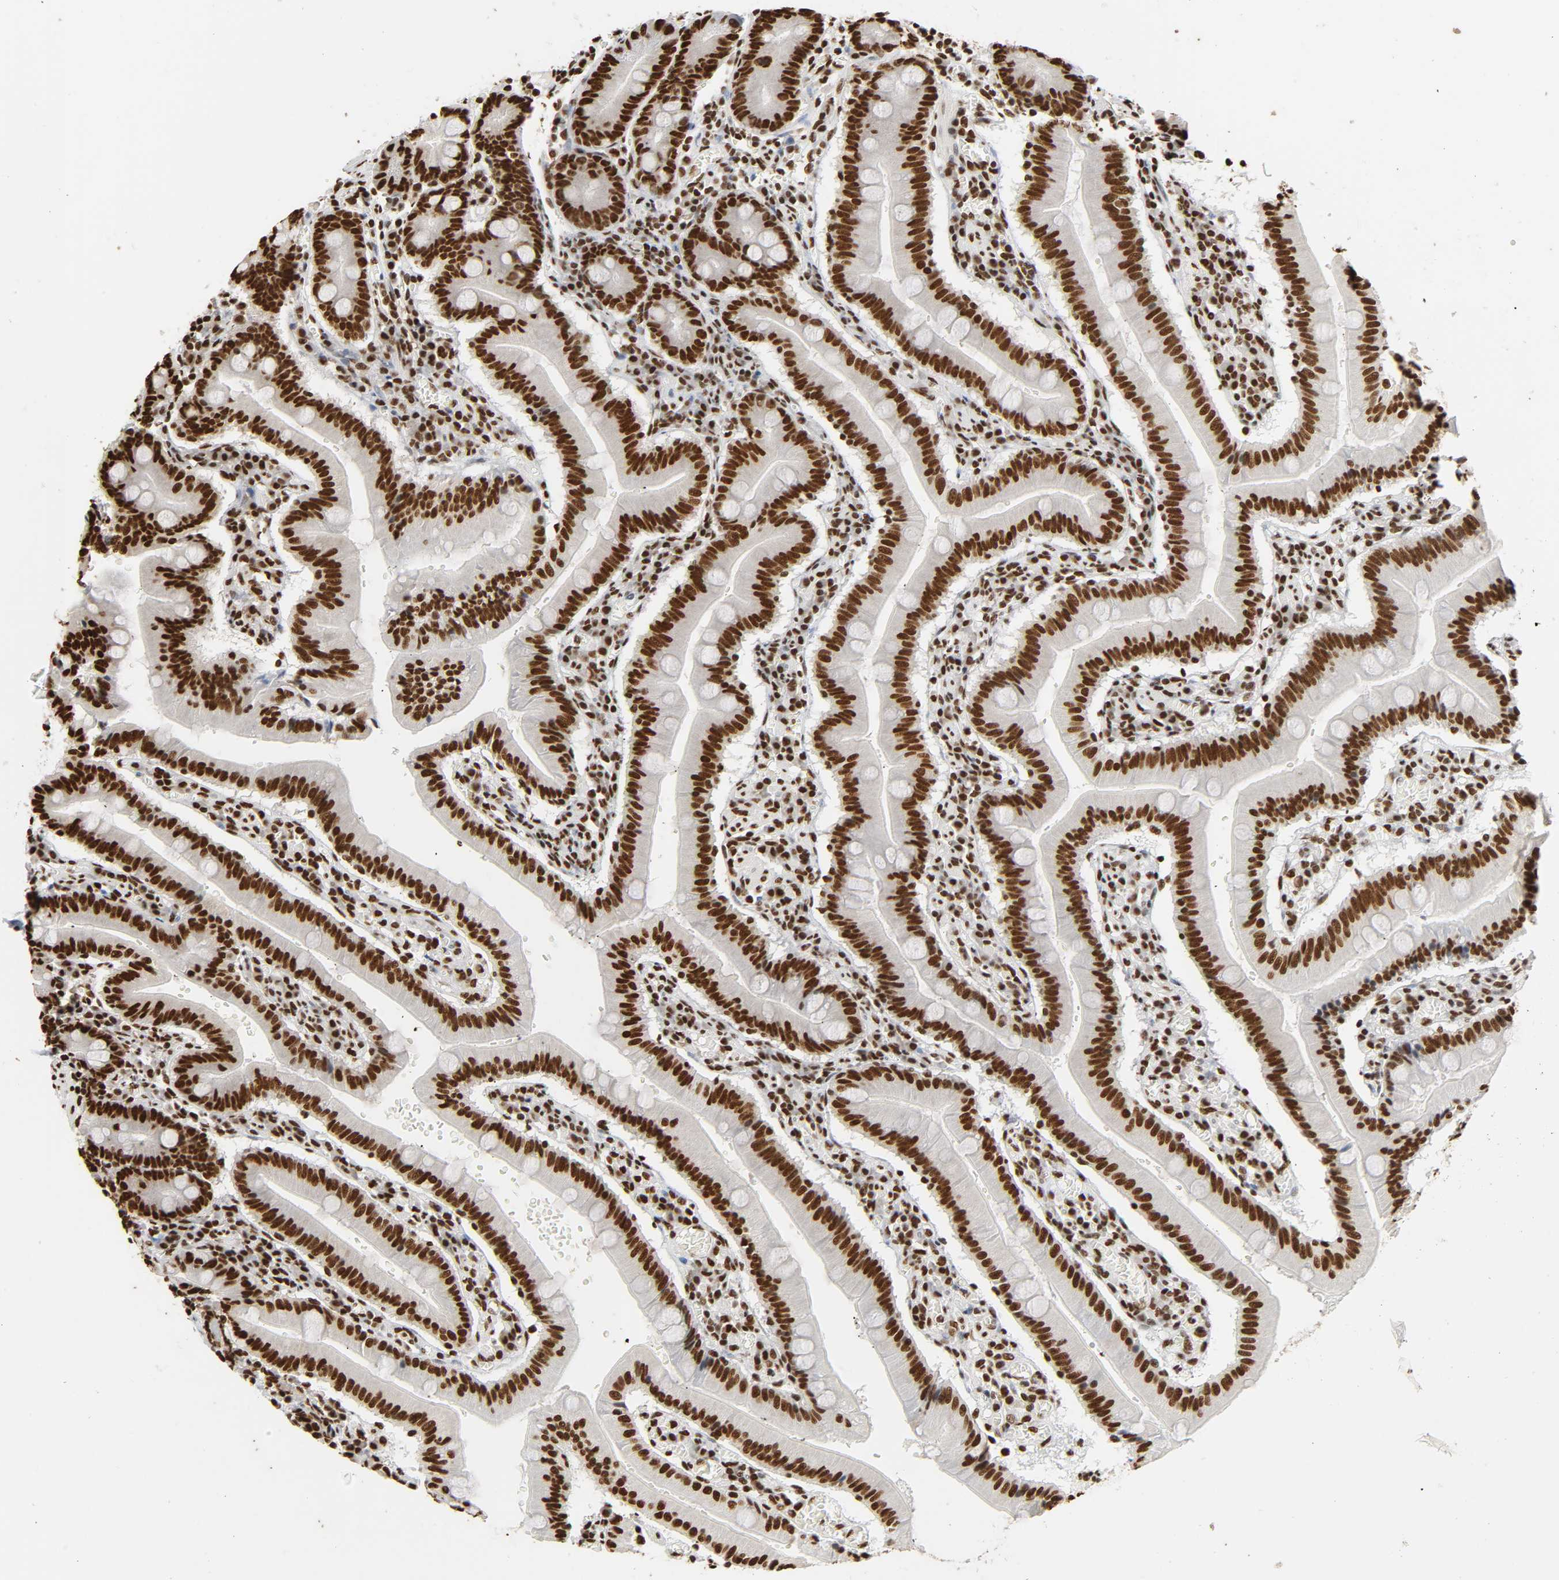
{"staining": {"intensity": "strong", "quantity": ">75%", "location": "nuclear"}, "tissue": "small intestine", "cell_type": "Glandular cells", "image_type": "normal", "snomed": [{"axis": "morphology", "description": "Normal tissue, NOS"}, {"axis": "topography", "description": "Small intestine"}], "caption": "High-power microscopy captured an immunohistochemistry (IHC) micrograph of benign small intestine, revealing strong nuclear expression in about >75% of glandular cells. The protein of interest is stained brown, and the nuclei are stained in blue (DAB IHC with brightfield microscopy, high magnification).", "gene": "HNRNPC", "patient": {"sex": "male", "age": 71}}